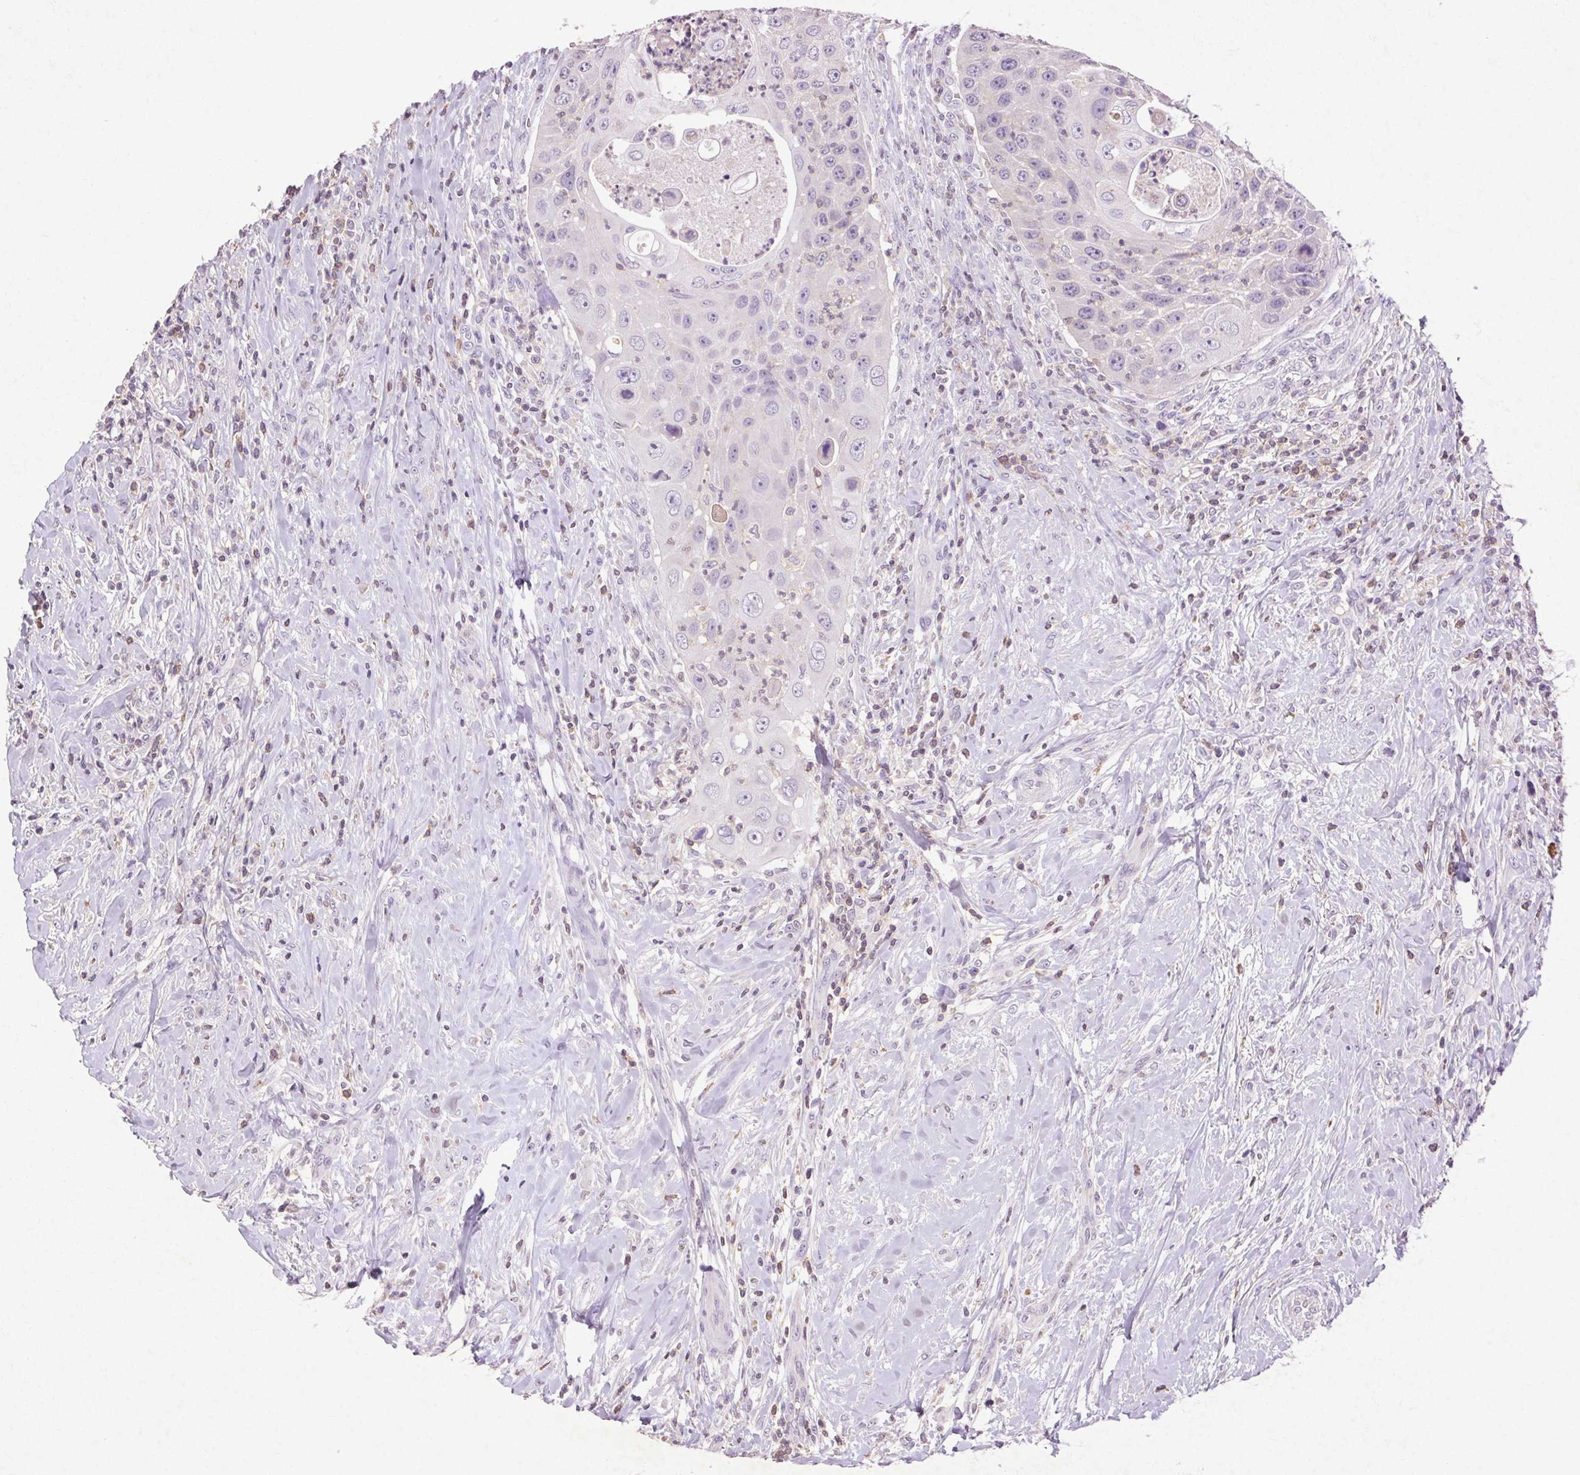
{"staining": {"intensity": "negative", "quantity": "none", "location": "none"}, "tissue": "head and neck cancer", "cell_type": "Tumor cells", "image_type": "cancer", "snomed": [{"axis": "morphology", "description": "Squamous cell carcinoma, NOS"}, {"axis": "topography", "description": "Head-Neck"}], "caption": "IHC of head and neck cancer (squamous cell carcinoma) demonstrates no staining in tumor cells.", "gene": "FNDC7", "patient": {"sex": "male", "age": 69}}